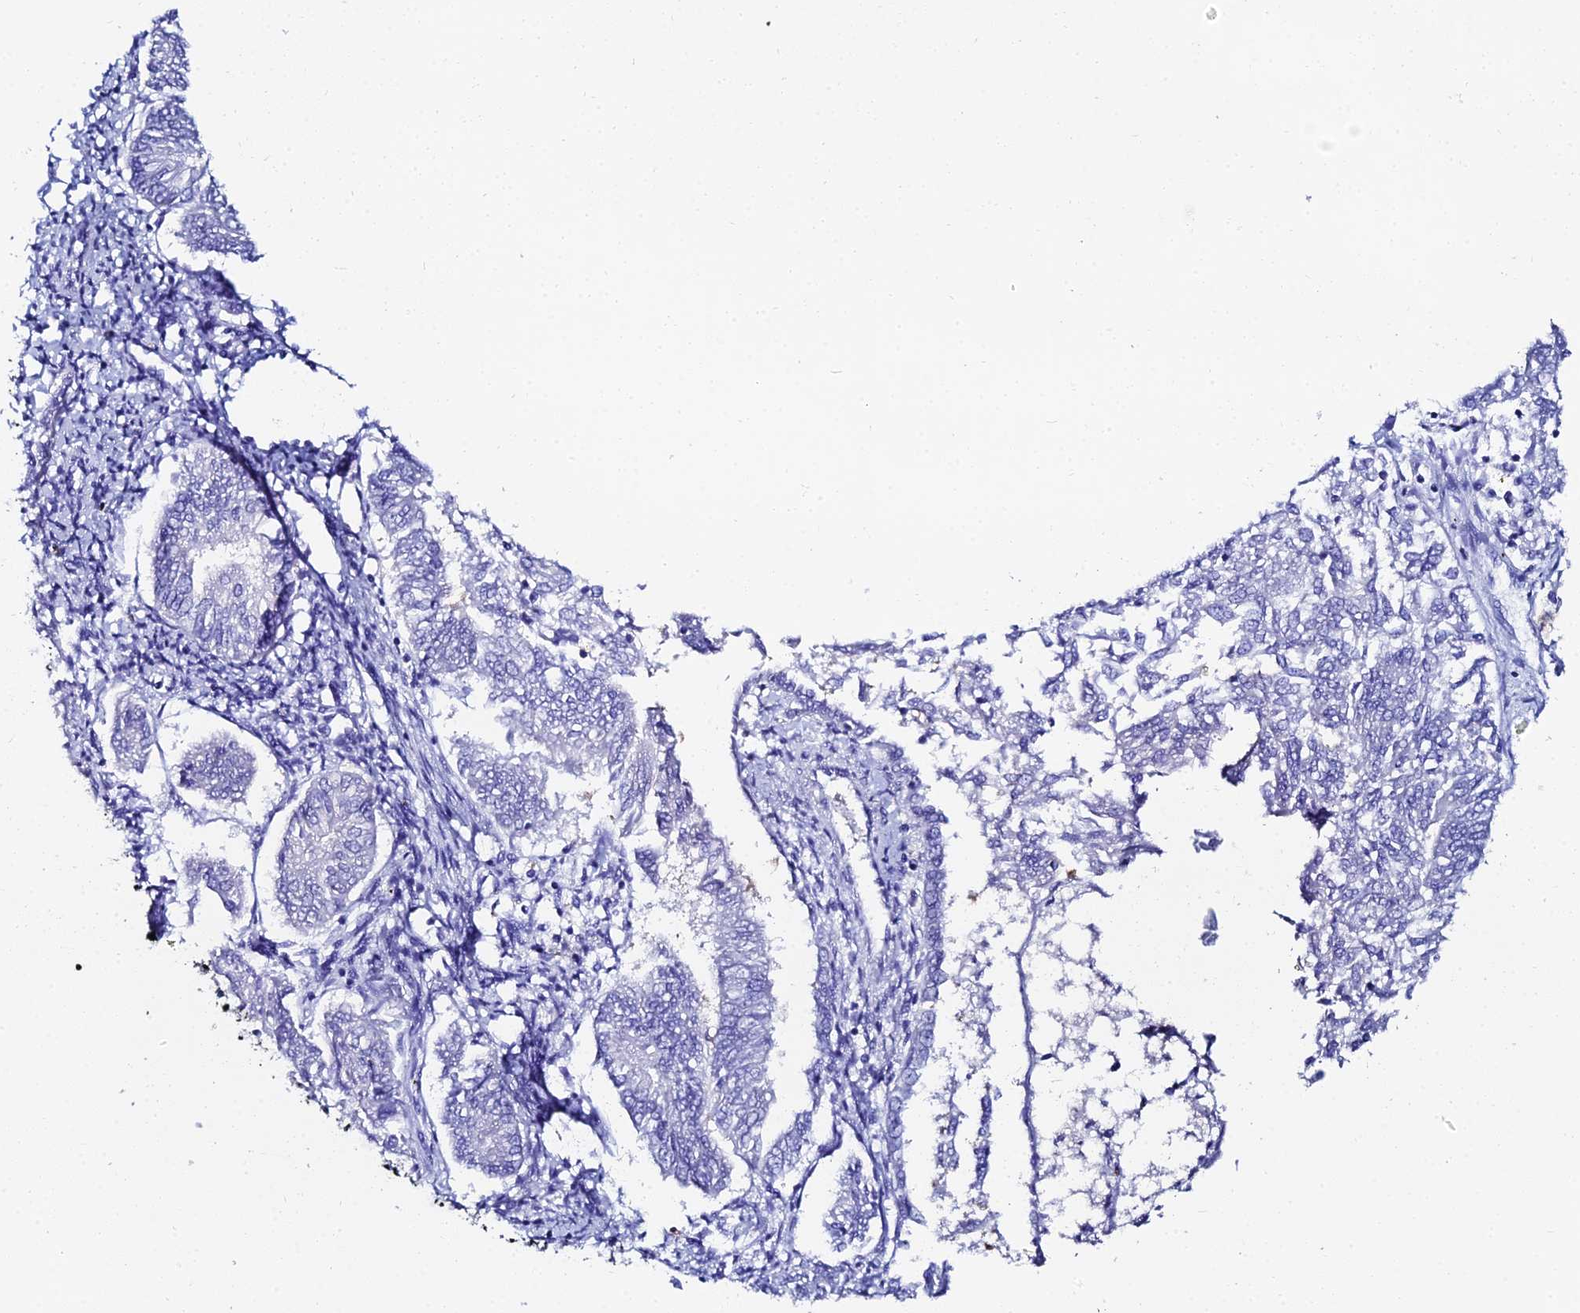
{"staining": {"intensity": "negative", "quantity": "none", "location": "none"}, "tissue": "endometrial cancer", "cell_type": "Tumor cells", "image_type": "cancer", "snomed": [{"axis": "morphology", "description": "Adenocarcinoma, NOS"}, {"axis": "topography", "description": "Endometrium"}], "caption": "Tumor cells show no significant protein staining in endometrial adenocarcinoma.", "gene": "HSPA1L", "patient": {"sex": "female", "age": 58}}